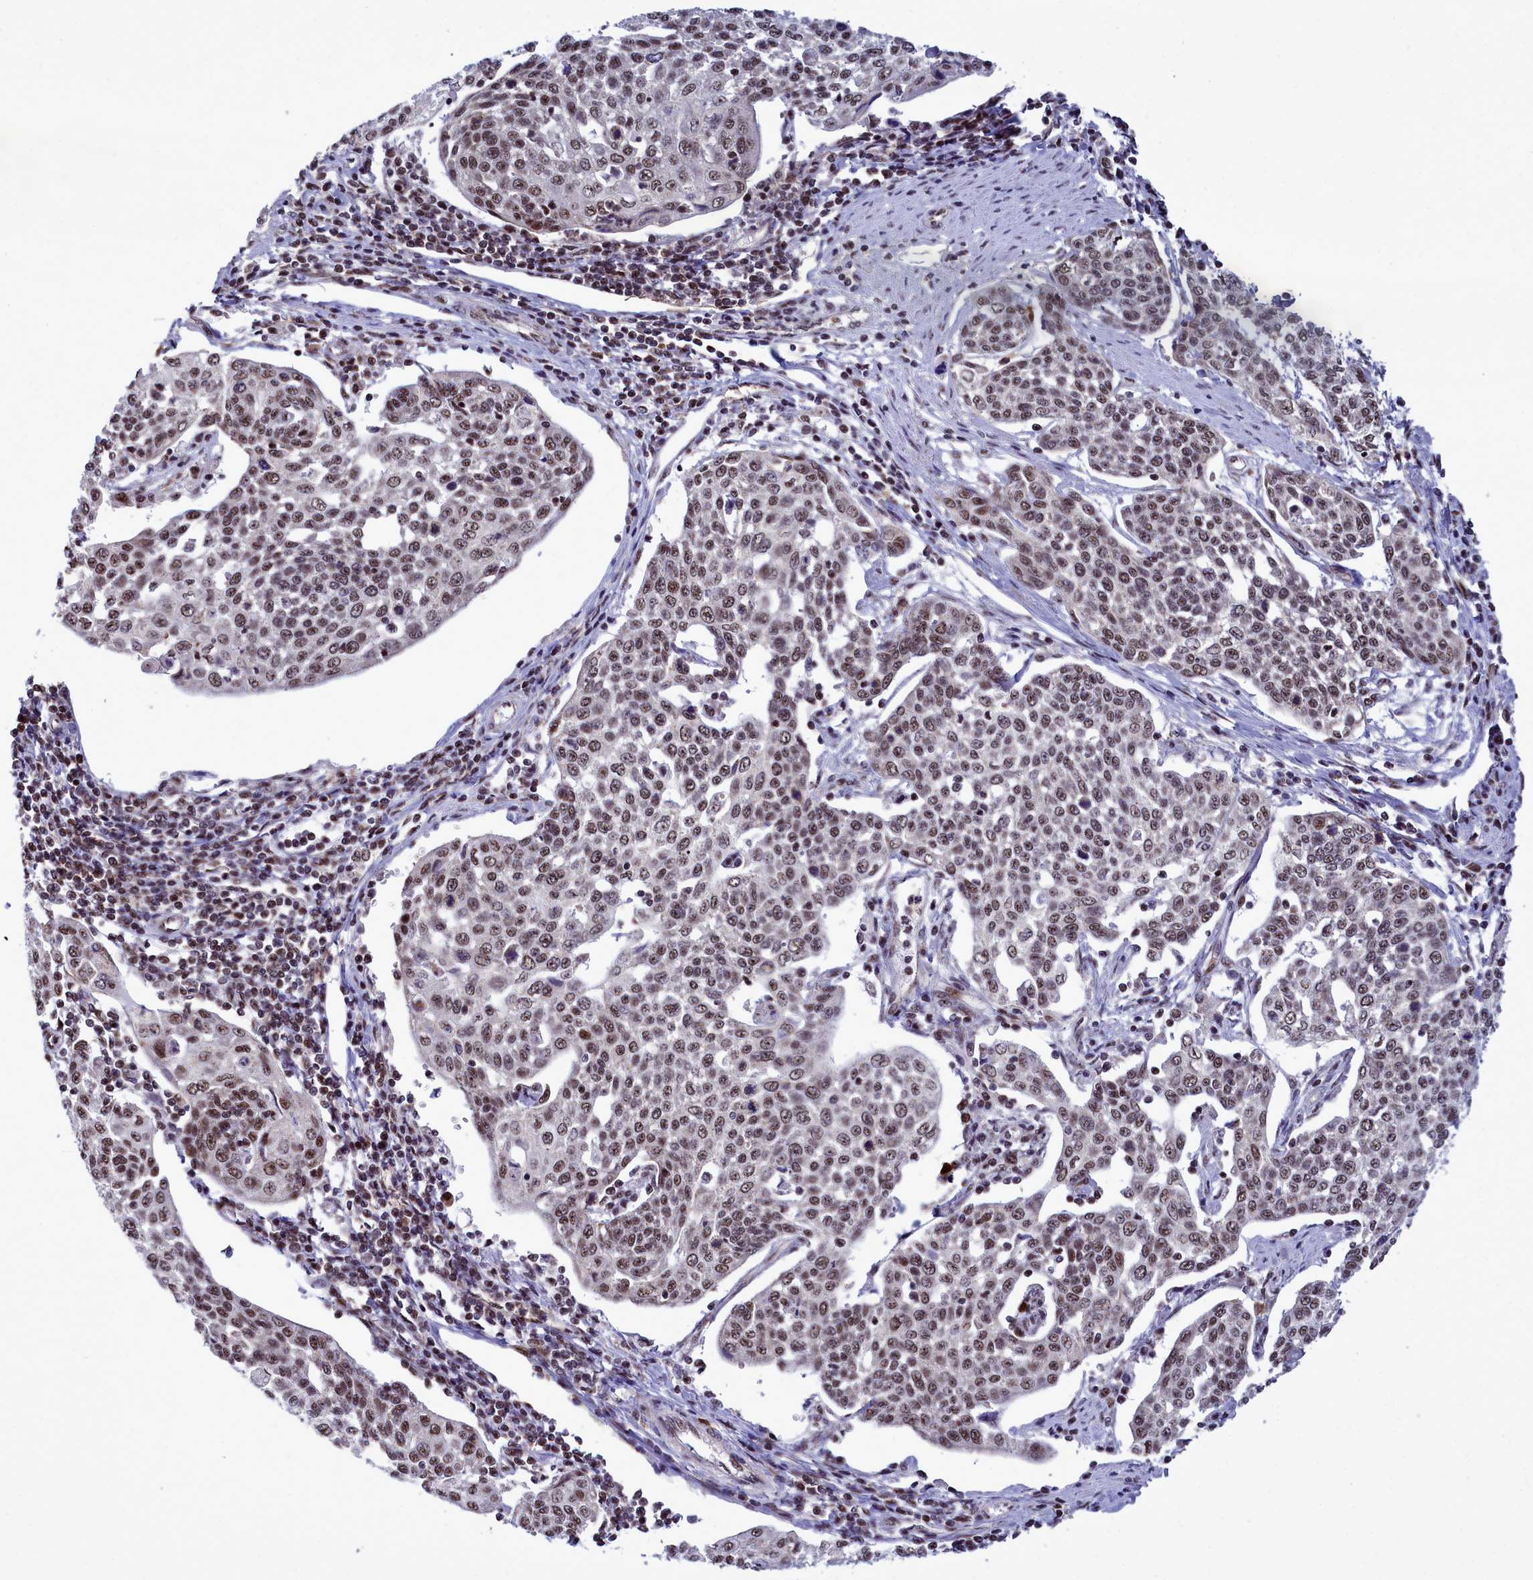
{"staining": {"intensity": "moderate", "quantity": "25%-75%", "location": "nuclear"}, "tissue": "cervical cancer", "cell_type": "Tumor cells", "image_type": "cancer", "snomed": [{"axis": "morphology", "description": "Squamous cell carcinoma, NOS"}, {"axis": "topography", "description": "Cervix"}], "caption": "Immunohistochemical staining of human cervical squamous cell carcinoma demonstrates medium levels of moderate nuclear expression in about 25%-75% of tumor cells.", "gene": "POM121L2", "patient": {"sex": "female", "age": 34}}